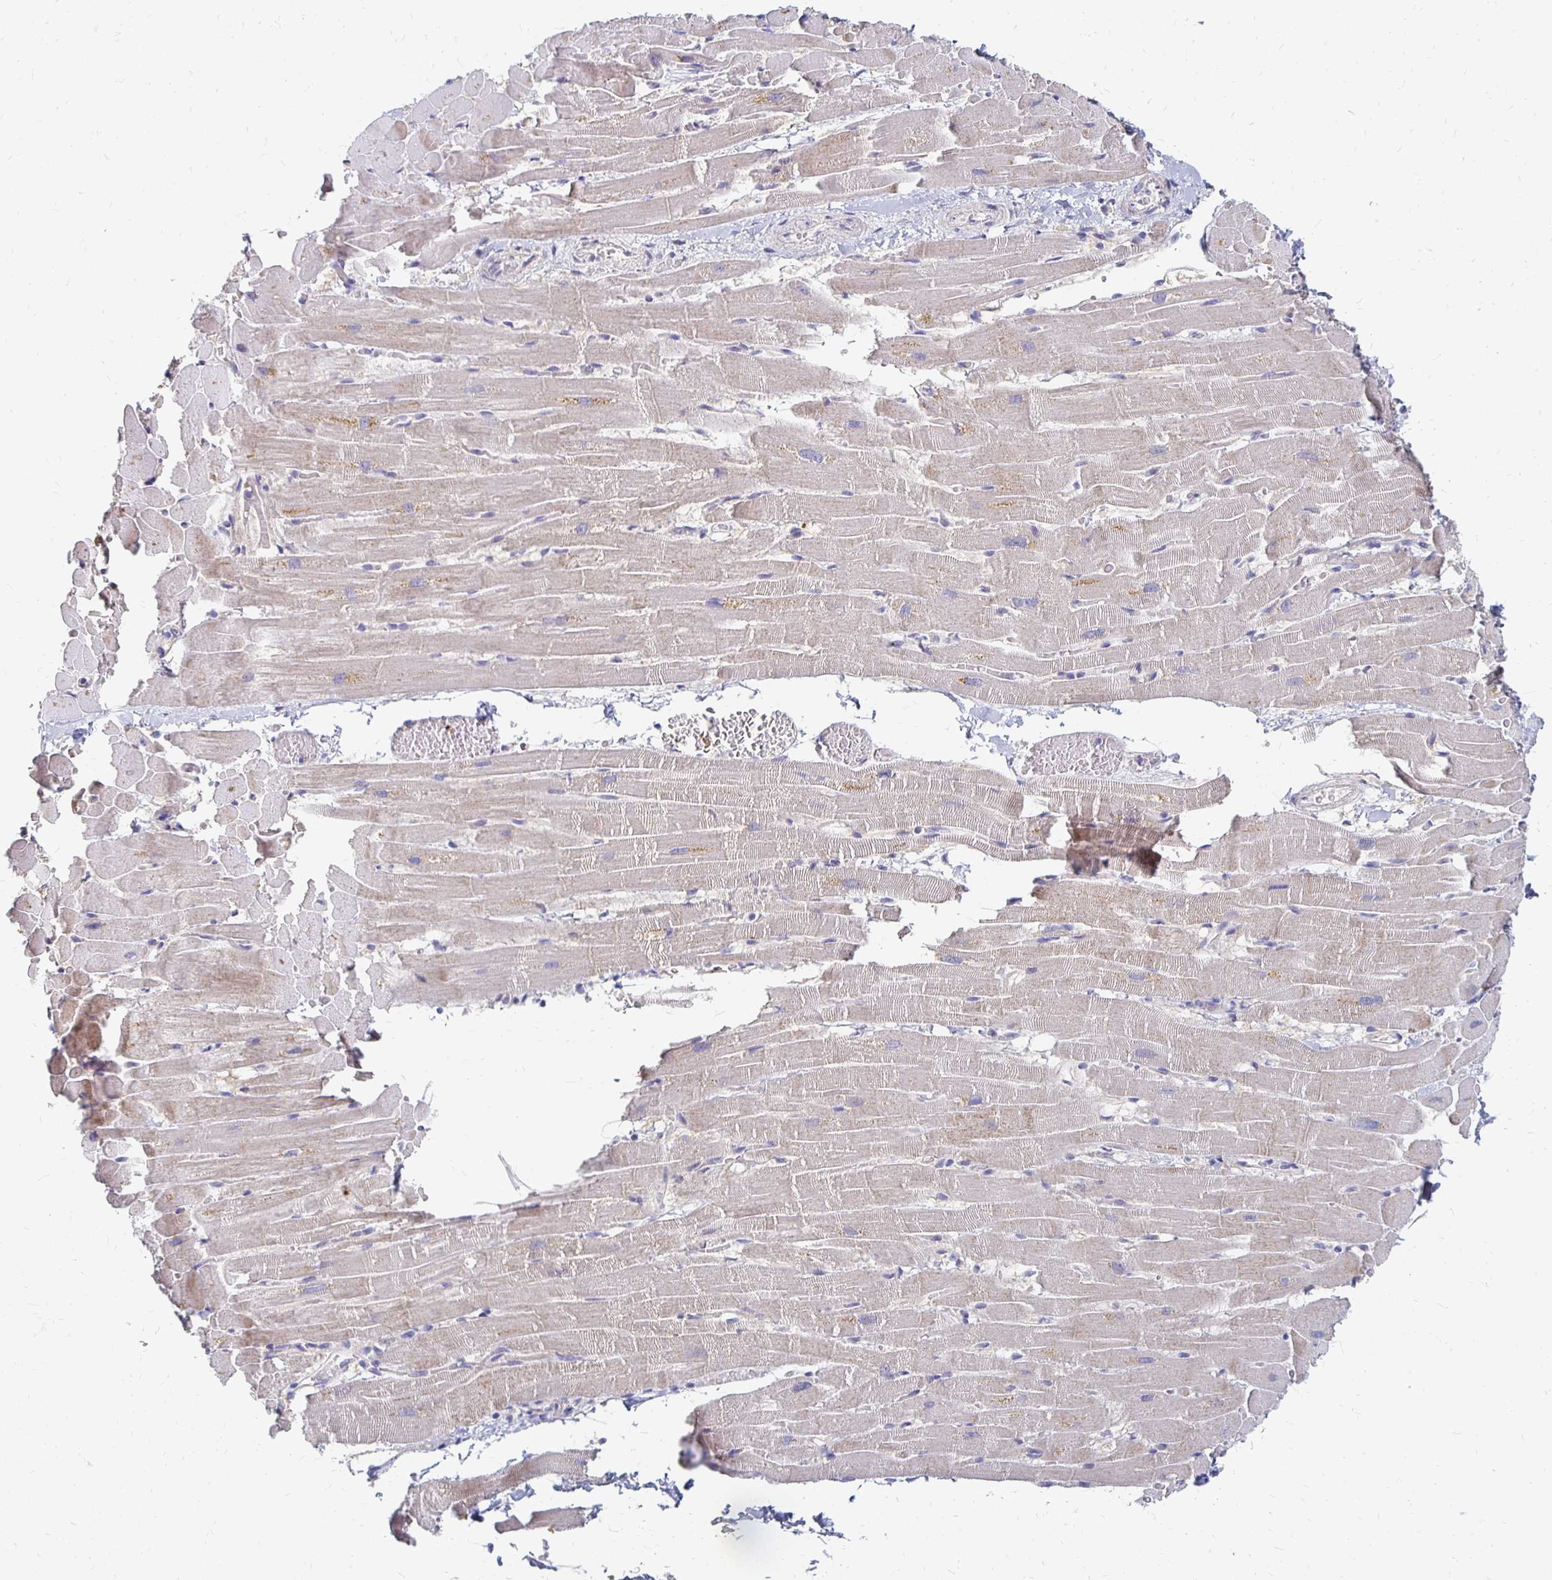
{"staining": {"intensity": "moderate", "quantity": "<25%", "location": "cytoplasmic/membranous"}, "tissue": "heart muscle", "cell_type": "Cardiomyocytes", "image_type": "normal", "snomed": [{"axis": "morphology", "description": "Normal tissue, NOS"}, {"axis": "topography", "description": "Heart"}], "caption": "IHC image of unremarkable heart muscle stained for a protein (brown), which shows low levels of moderate cytoplasmic/membranous positivity in approximately <25% of cardiomyocytes.", "gene": "FKRP", "patient": {"sex": "male", "age": 37}}